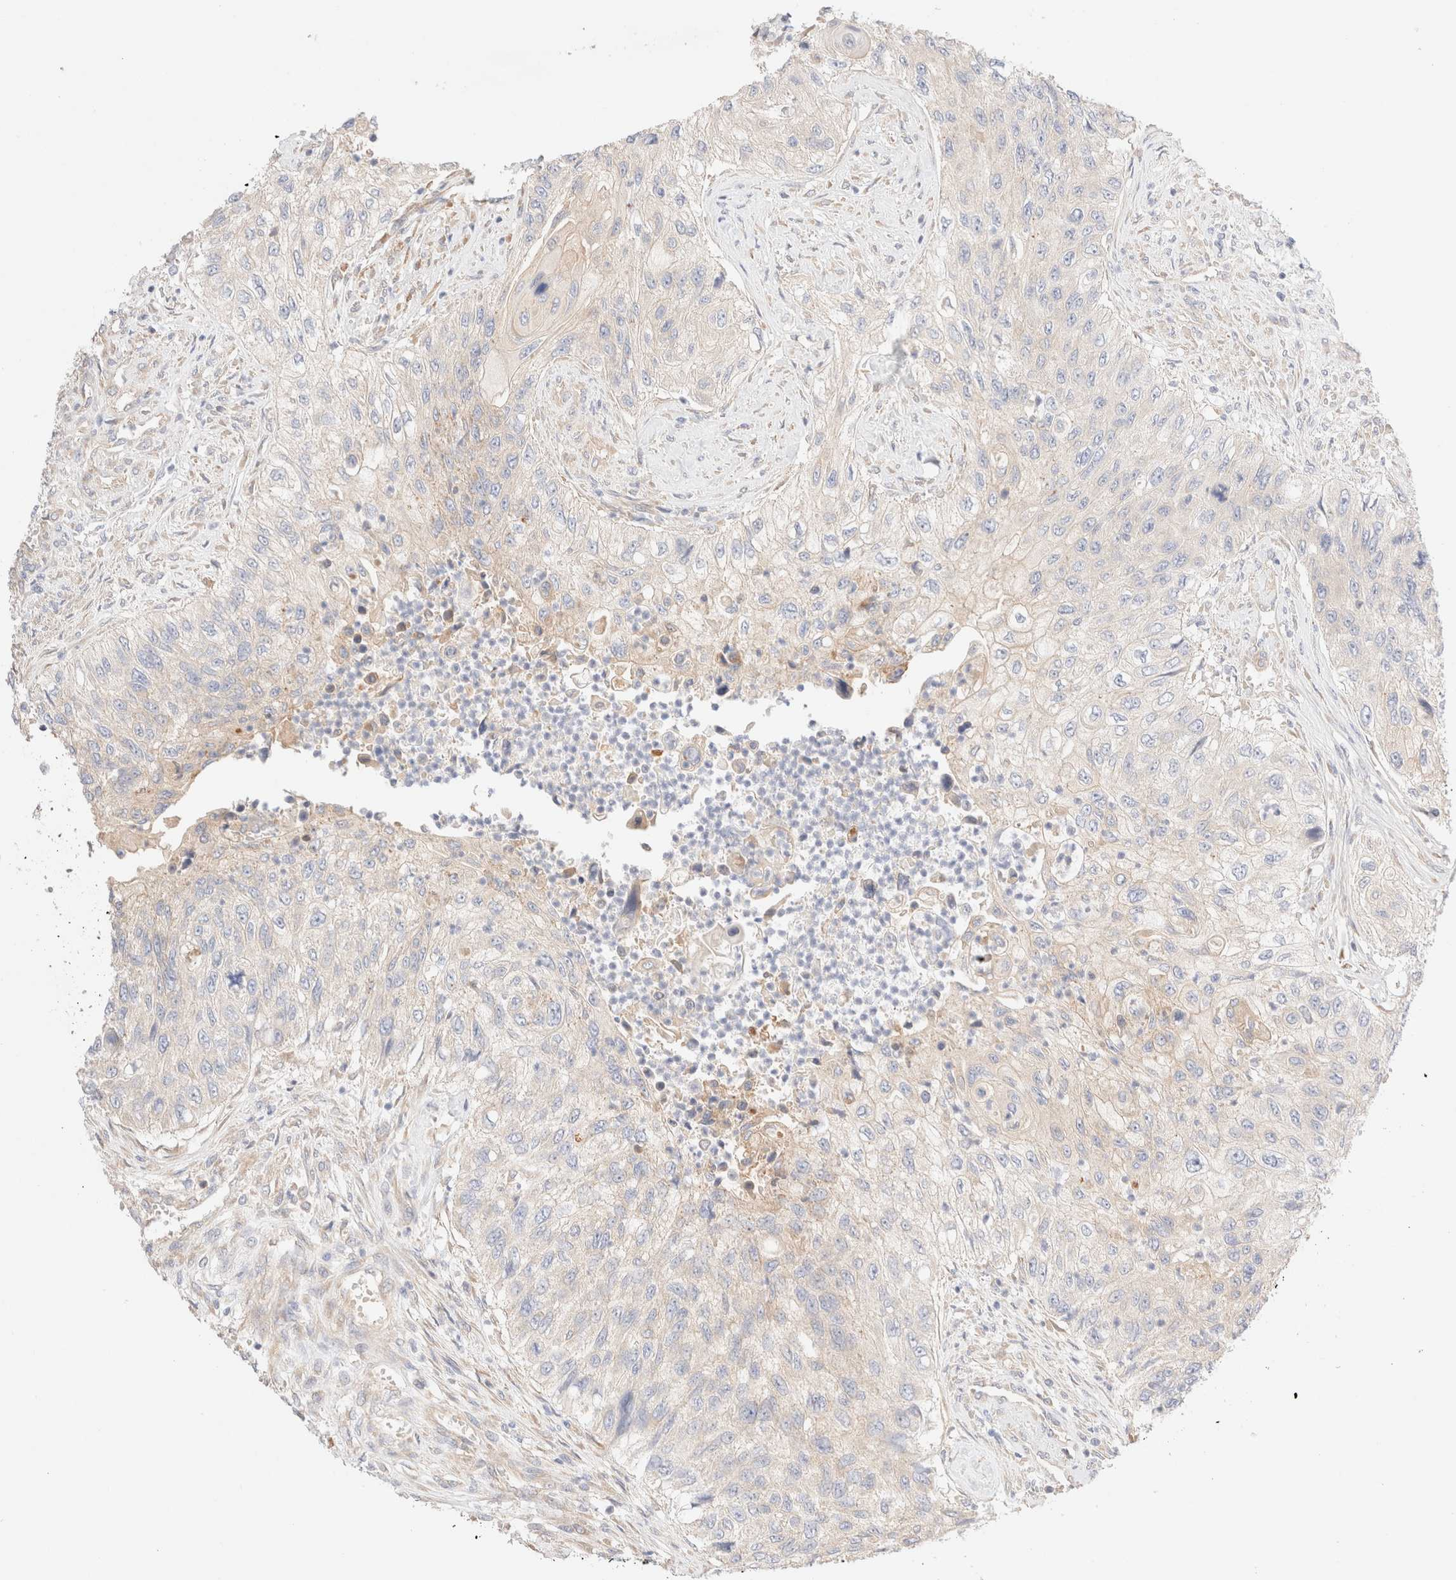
{"staining": {"intensity": "negative", "quantity": "none", "location": "none"}, "tissue": "urothelial cancer", "cell_type": "Tumor cells", "image_type": "cancer", "snomed": [{"axis": "morphology", "description": "Urothelial carcinoma, High grade"}, {"axis": "topography", "description": "Urinary bladder"}], "caption": "Image shows no protein positivity in tumor cells of urothelial cancer tissue.", "gene": "NIBAN2", "patient": {"sex": "female", "age": 60}}